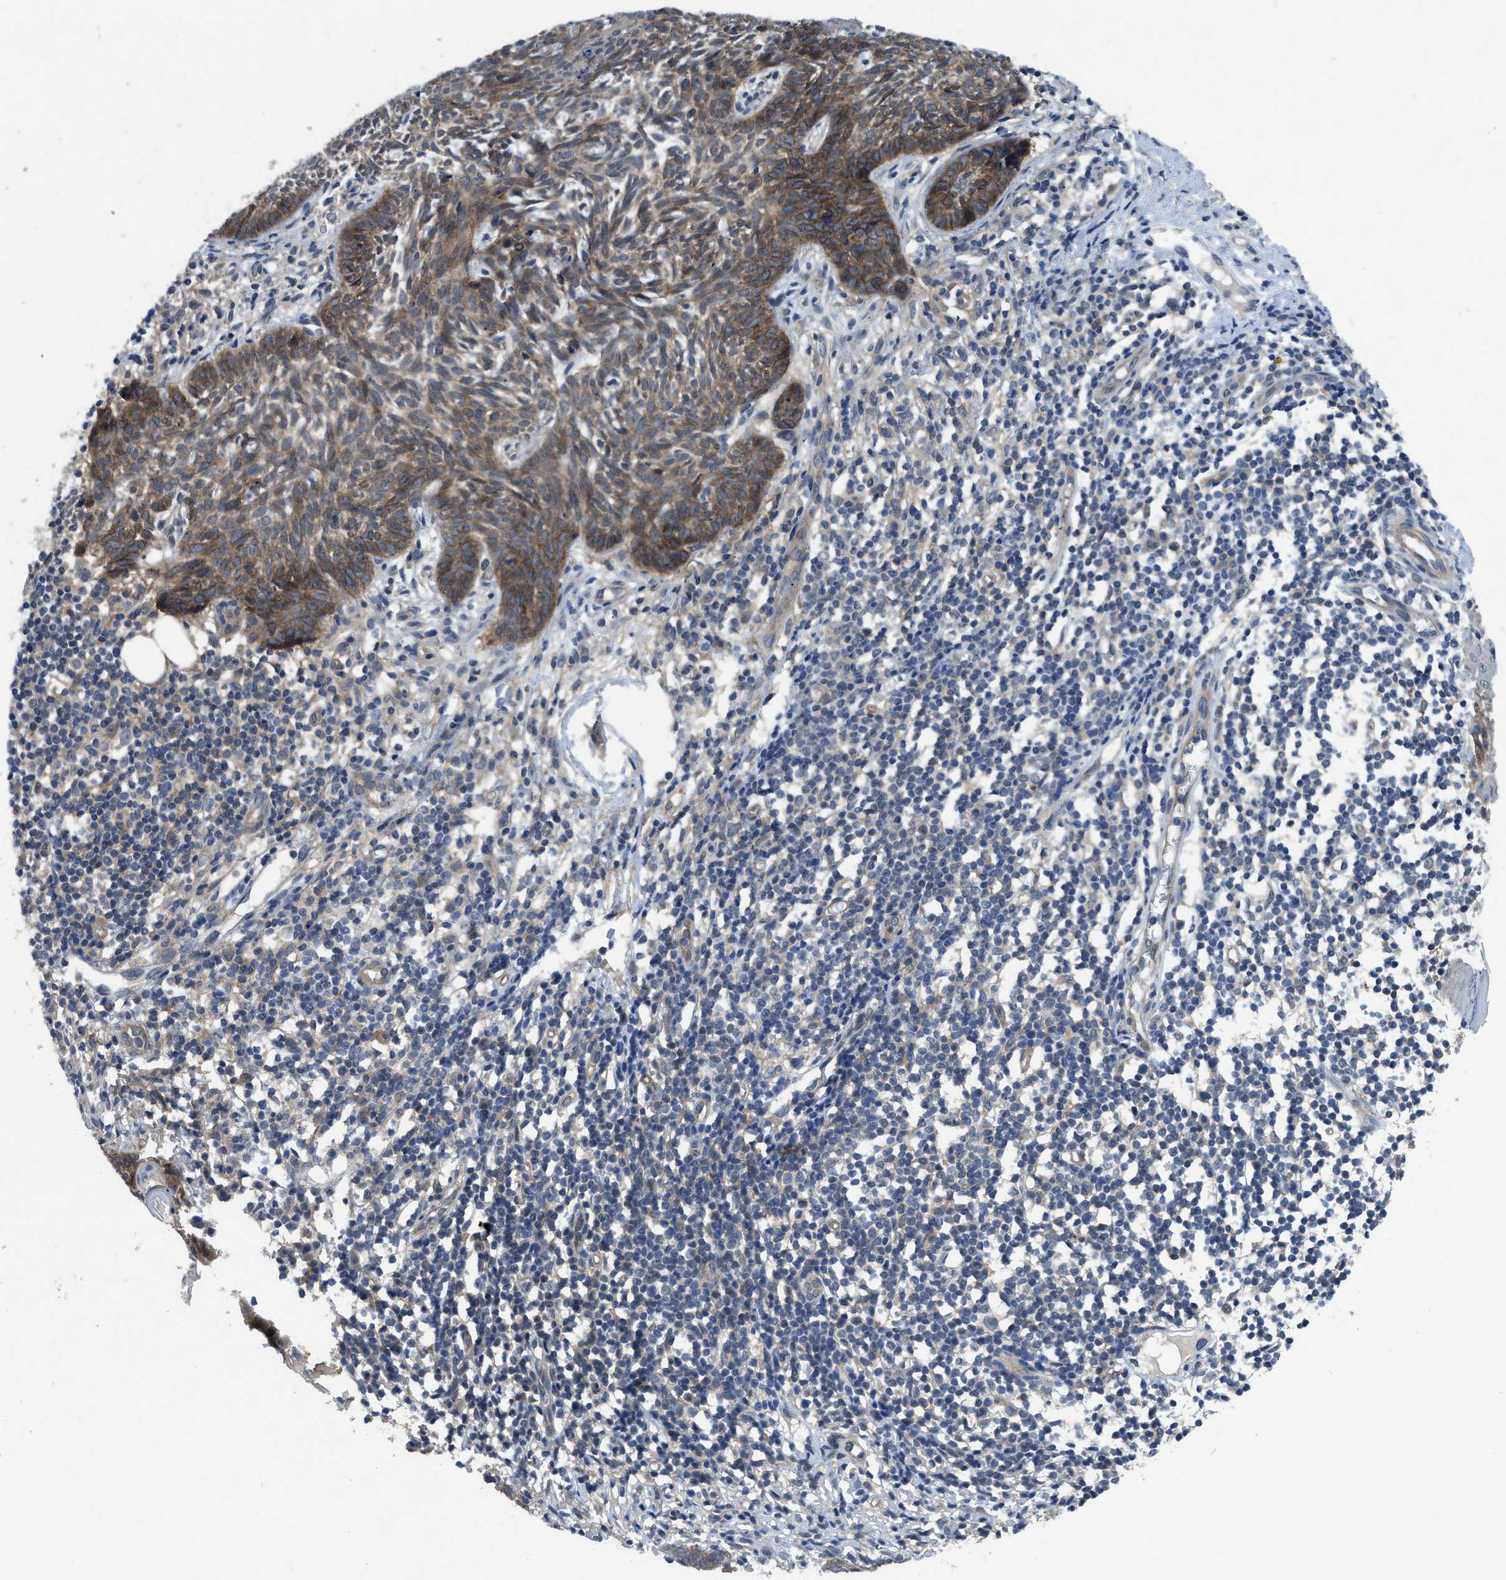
{"staining": {"intensity": "moderate", "quantity": ">75%", "location": "cytoplasmic/membranous"}, "tissue": "skin cancer", "cell_type": "Tumor cells", "image_type": "cancer", "snomed": [{"axis": "morphology", "description": "Basal cell carcinoma"}, {"axis": "topography", "description": "Skin"}], "caption": "IHC (DAB) staining of human skin cancer (basal cell carcinoma) shows moderate cytoplasmic/membranous protein positivity in approximately >75% of tumor cells. (Brightfield microscopy of DAB IHC at high magnification).", "gene": "PANX1", "patient": {"sex": "male", "age": 60}}